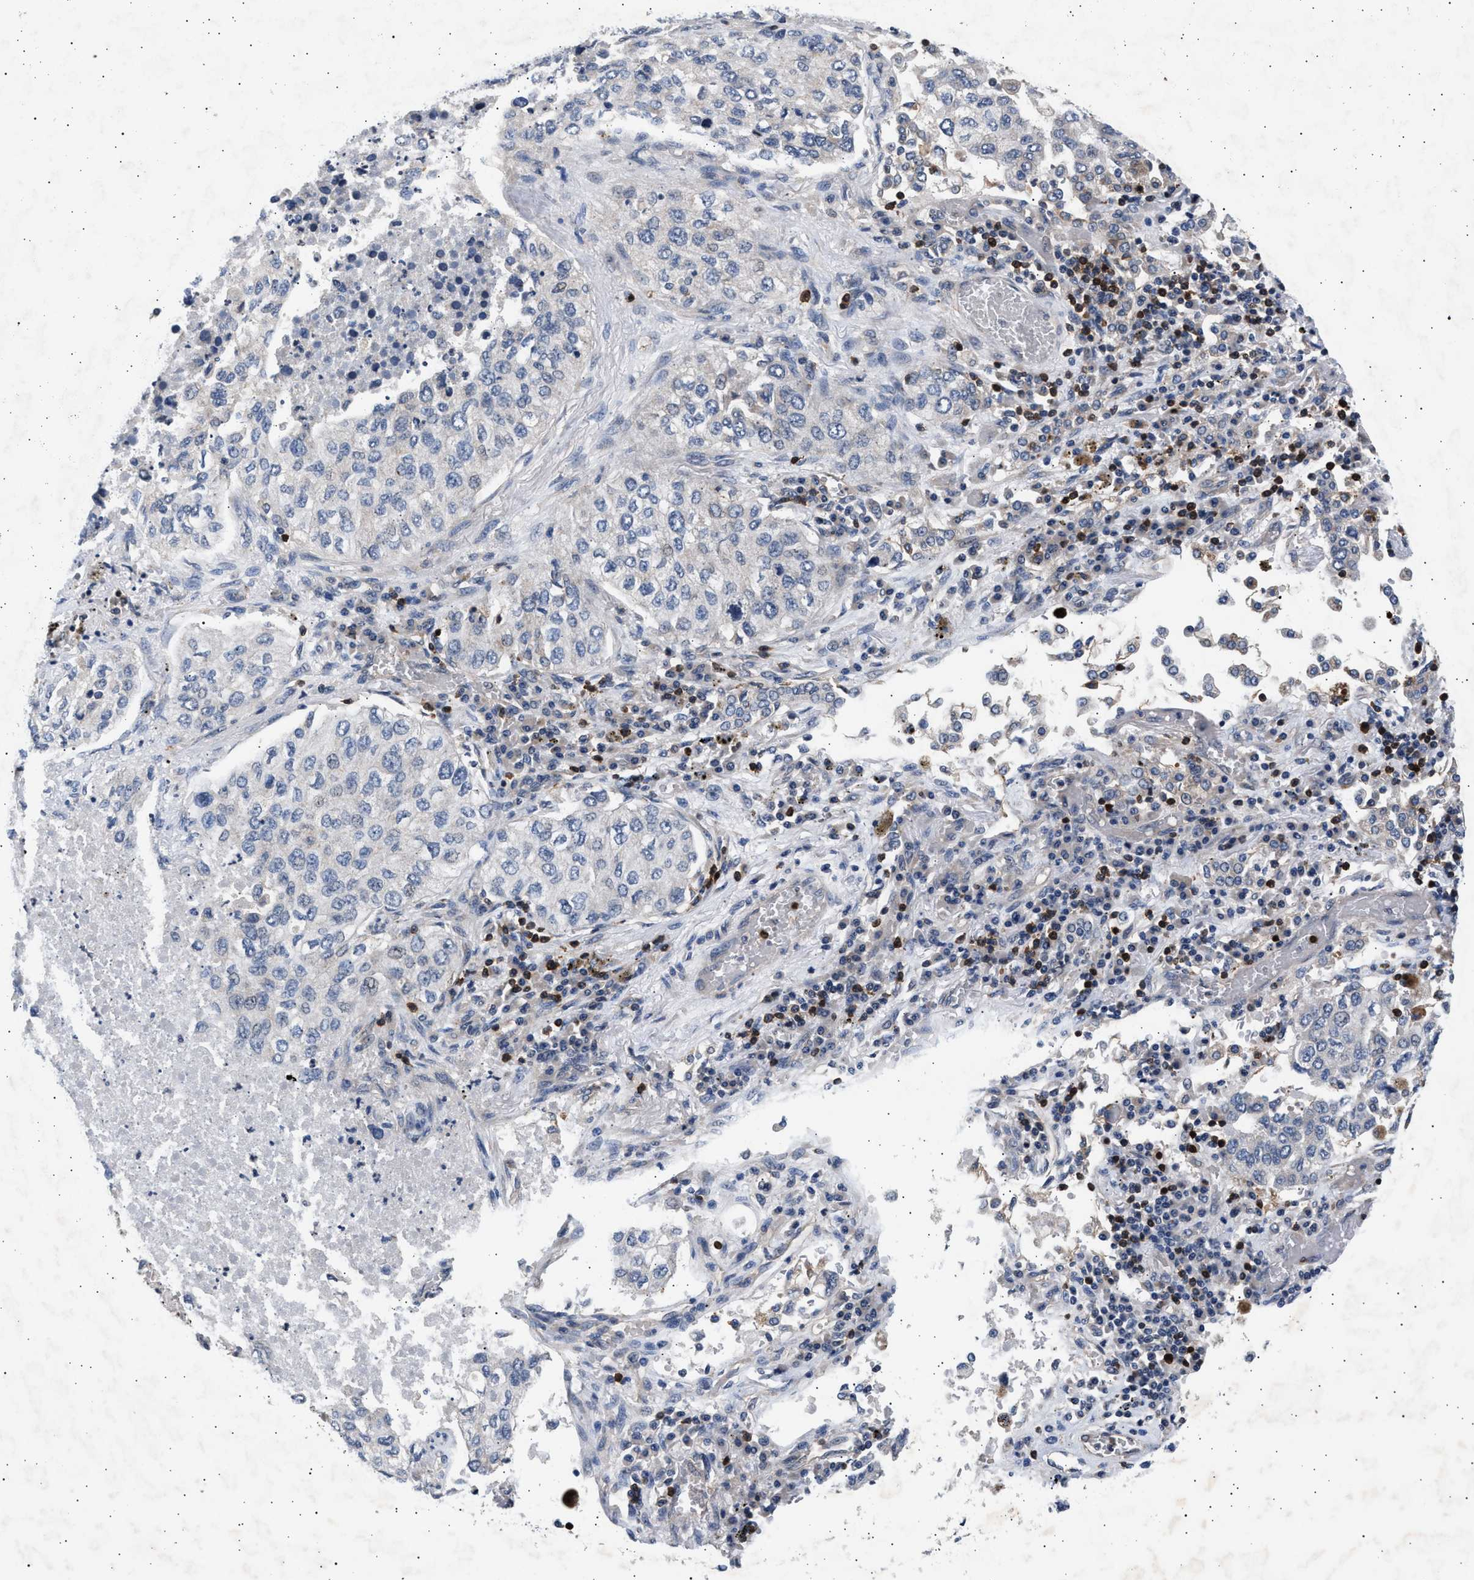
{"staining": {"intensity": "negative", "quantity": "none", "location": "none"}, "tissue": "lung cancer", "cell_type": "Tumor cells", "image_type": "cancer", "snomed": [{"axis": "morphology", "description": "Inflammation, NOS"}, {"axis": "morphology", "description": "Adenocarcinoma, NOS"}, {"axis": "topography", "description": "Lung"}], "caption": "Lung cancer was stained to show a protein in brown. There is no significant positivity in tumor cells.", "gene": "GRAP2", "patient": {"sex": "male", "age": 63}}